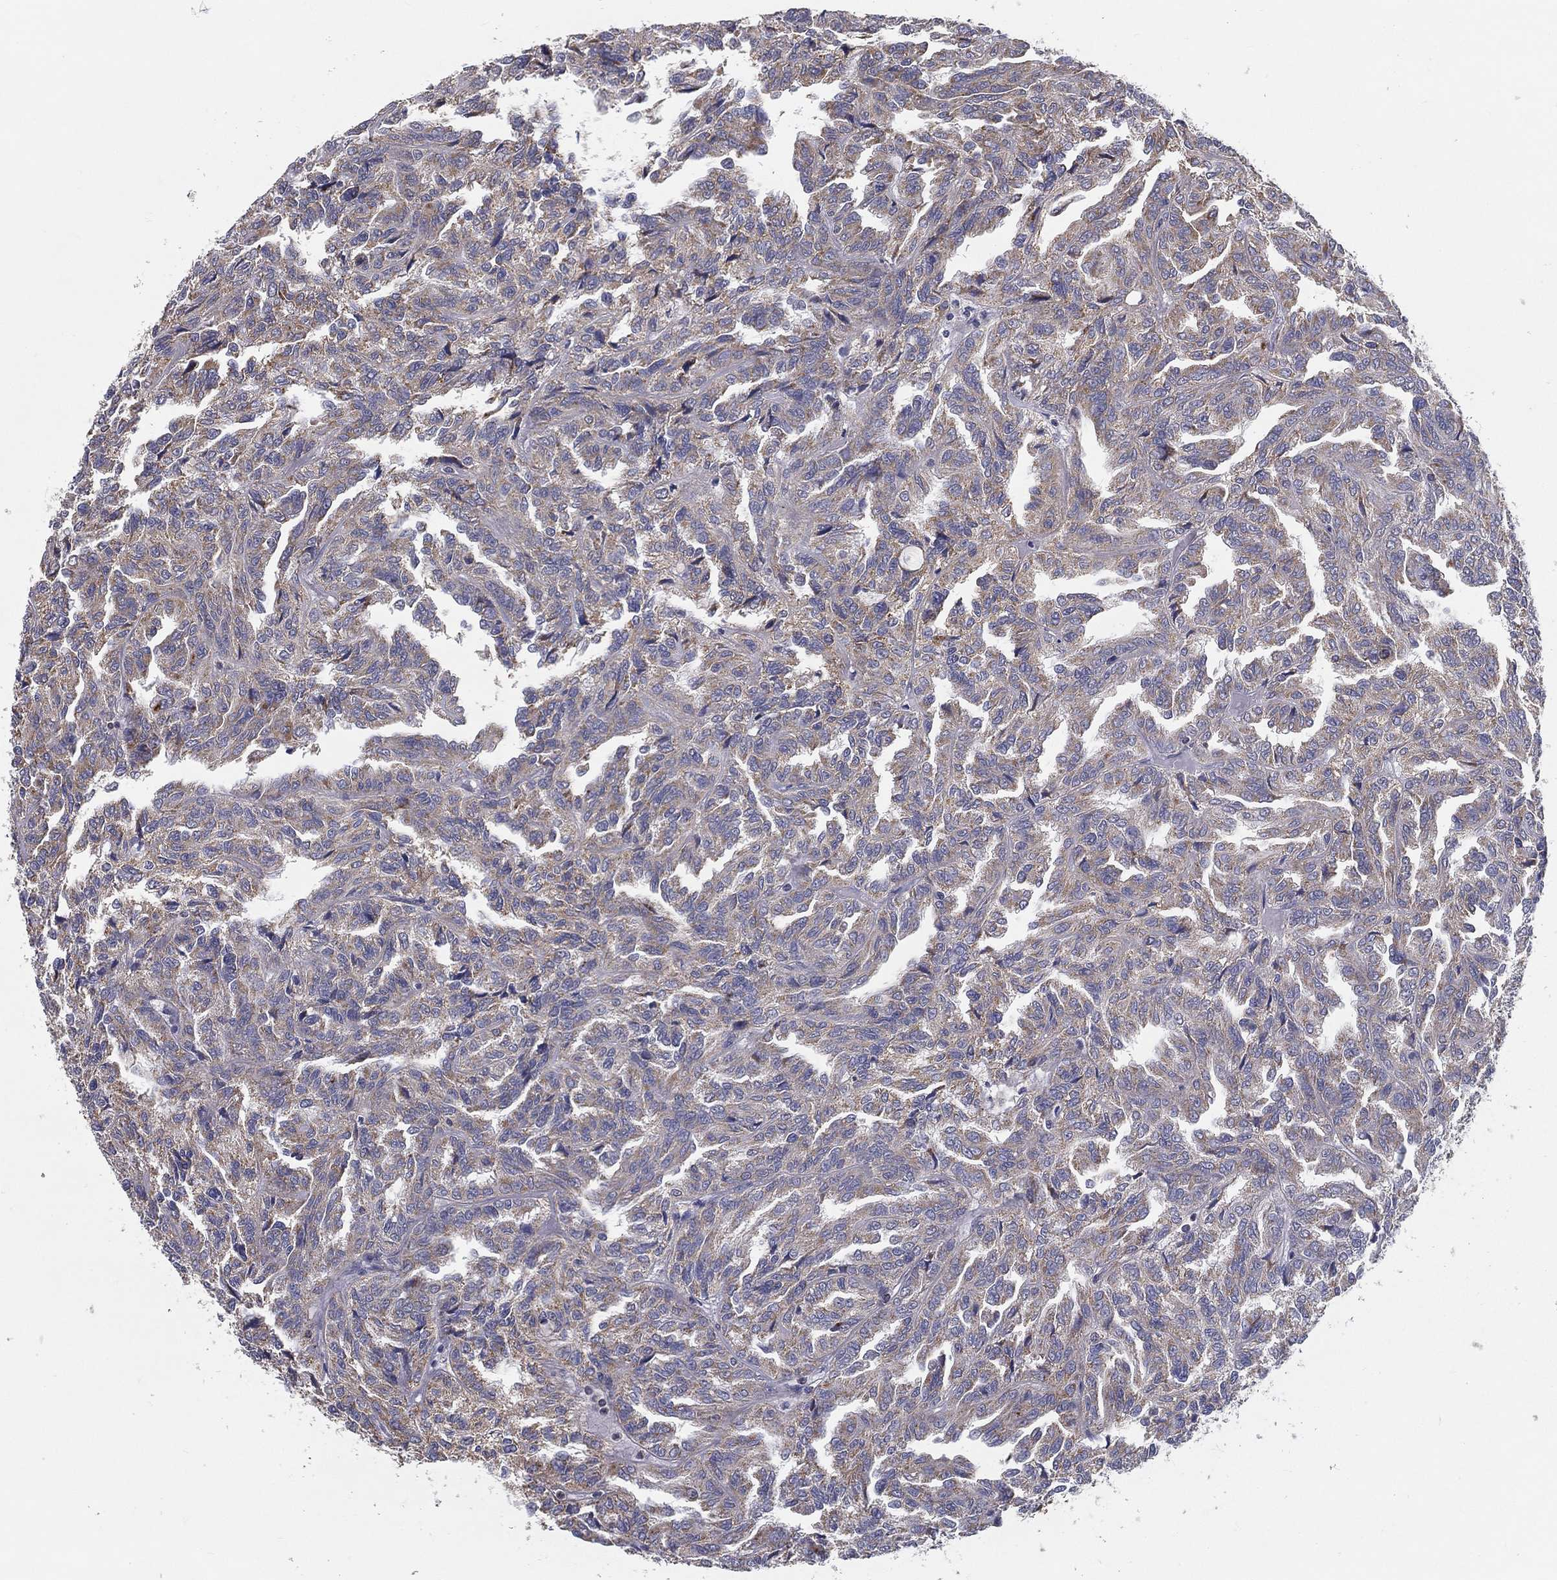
{"staining": {"intensity": "weak", "quantity": "25%-75%", "location": "cytoplasmic/membranous"}, "tissue": "renal cancer", "cell_type": "Tumor cells", "image_type": "cancer", "snomed": [{"axis": "morphology", "description": "Adenocarcinoma, NOS"}, {"axis": "topography", "description": "Kidney"}], "caption": "Immunohistochemistry (IHC) image of human adenocarcinoma (renal) stained for a protein (brown), which displays low levels of weak cytoplasmic/membranous expression in about 25%-75% of tumor cells.", "gene": "PCSK1", "patient": {"sex": "male", "age": 79}}